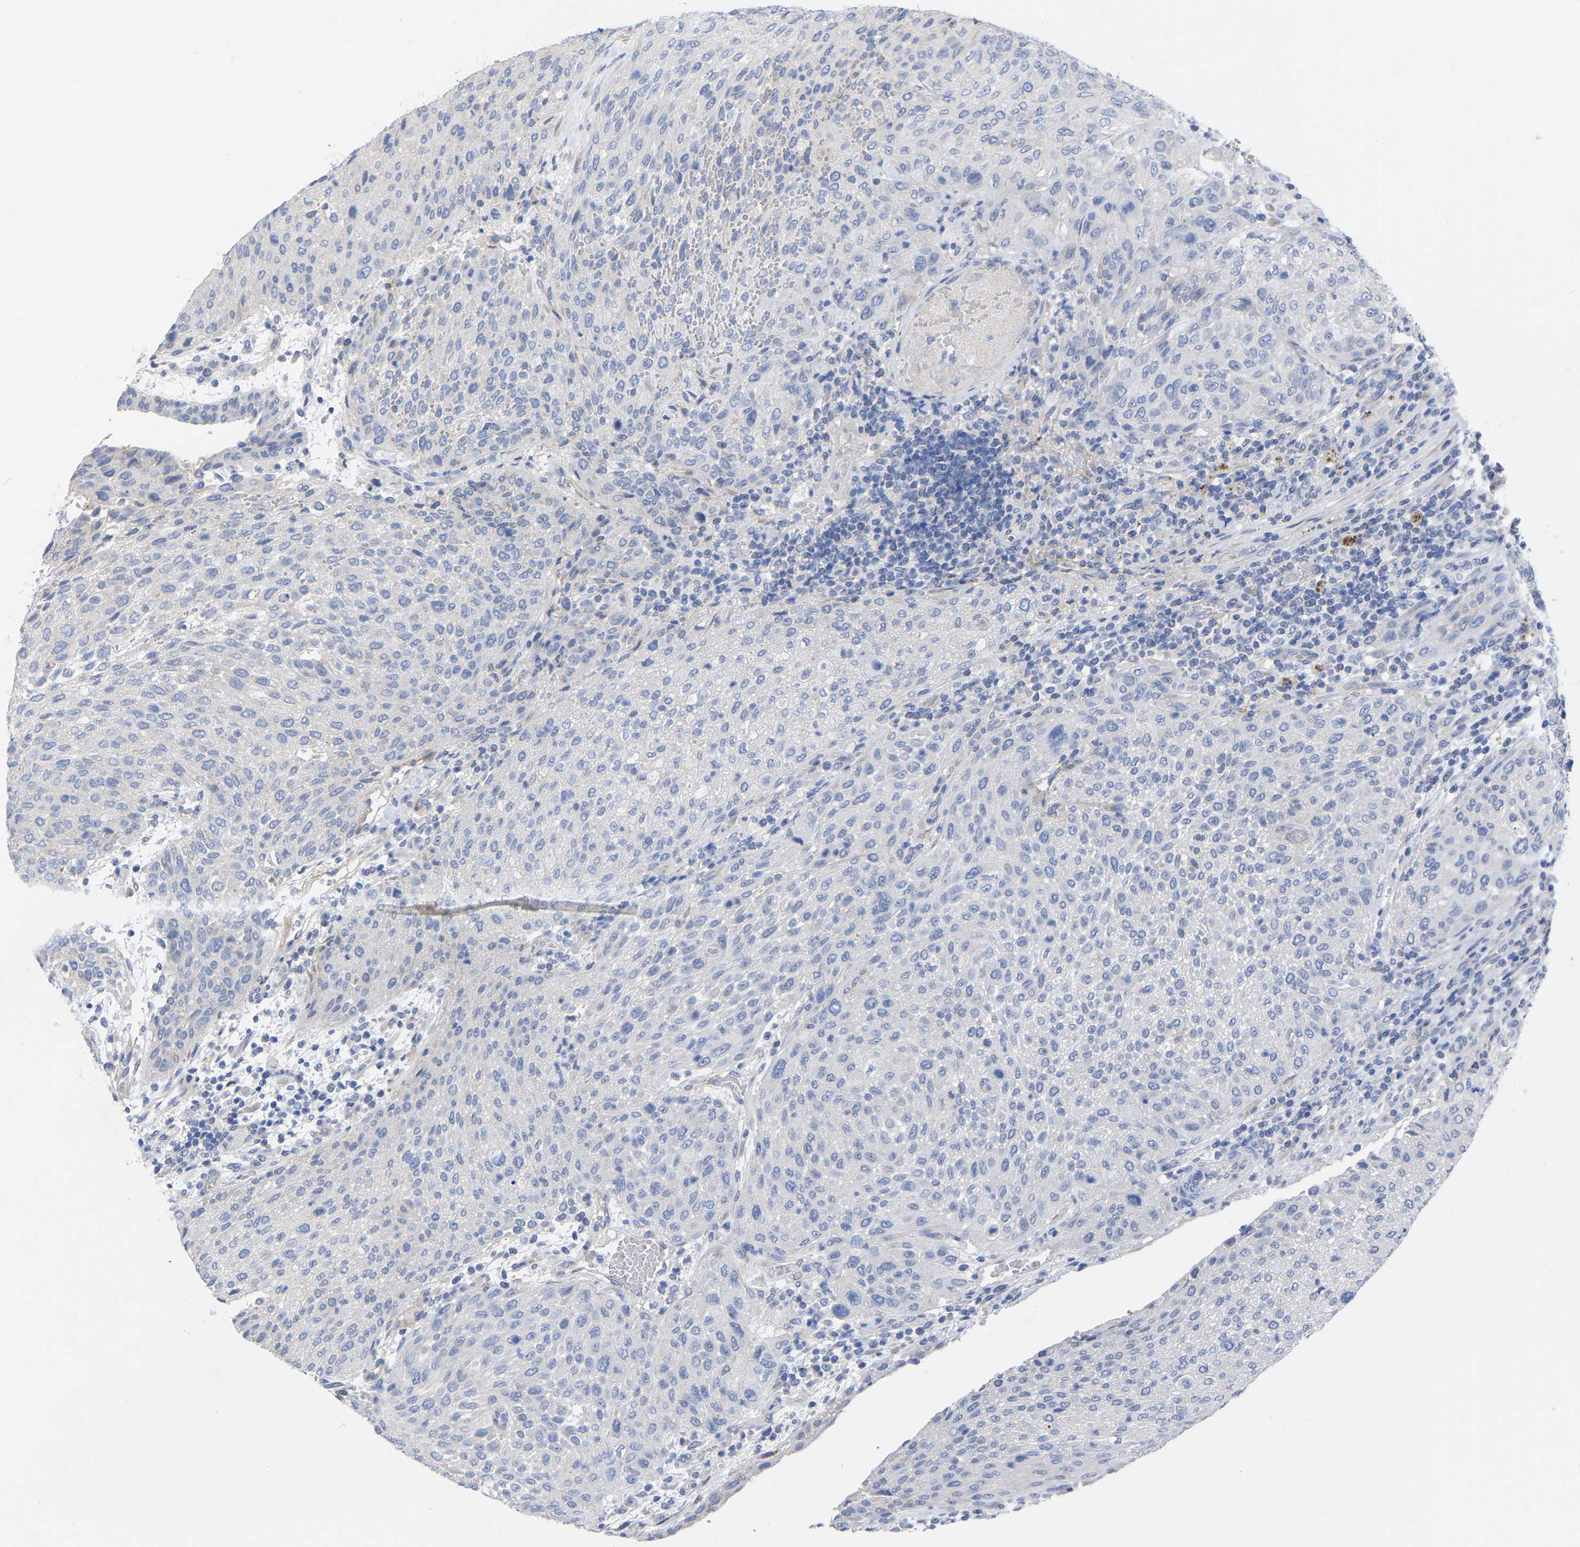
{"staining": {"intensity": "negative", "quantity": "none", "location": "none"}, "tissue": "urothelial cancer", "cell_type": "Tumor cells", "image_type": "cancer", "snomed": [{"axis": "morphology", "description": "Urothelial carcinoma, Low grade"}, {"axis": "morphology", "description": "Urothelial carcinoma, High grade"}, {"axis": "topography", "description": "Urinary bladder"}], "caption": "The micrograph reveals no significant expression in tumor cells of urothelial cancer.", "gene": "HAPLN1", "patient": {"sex": "male", "age": 35}}